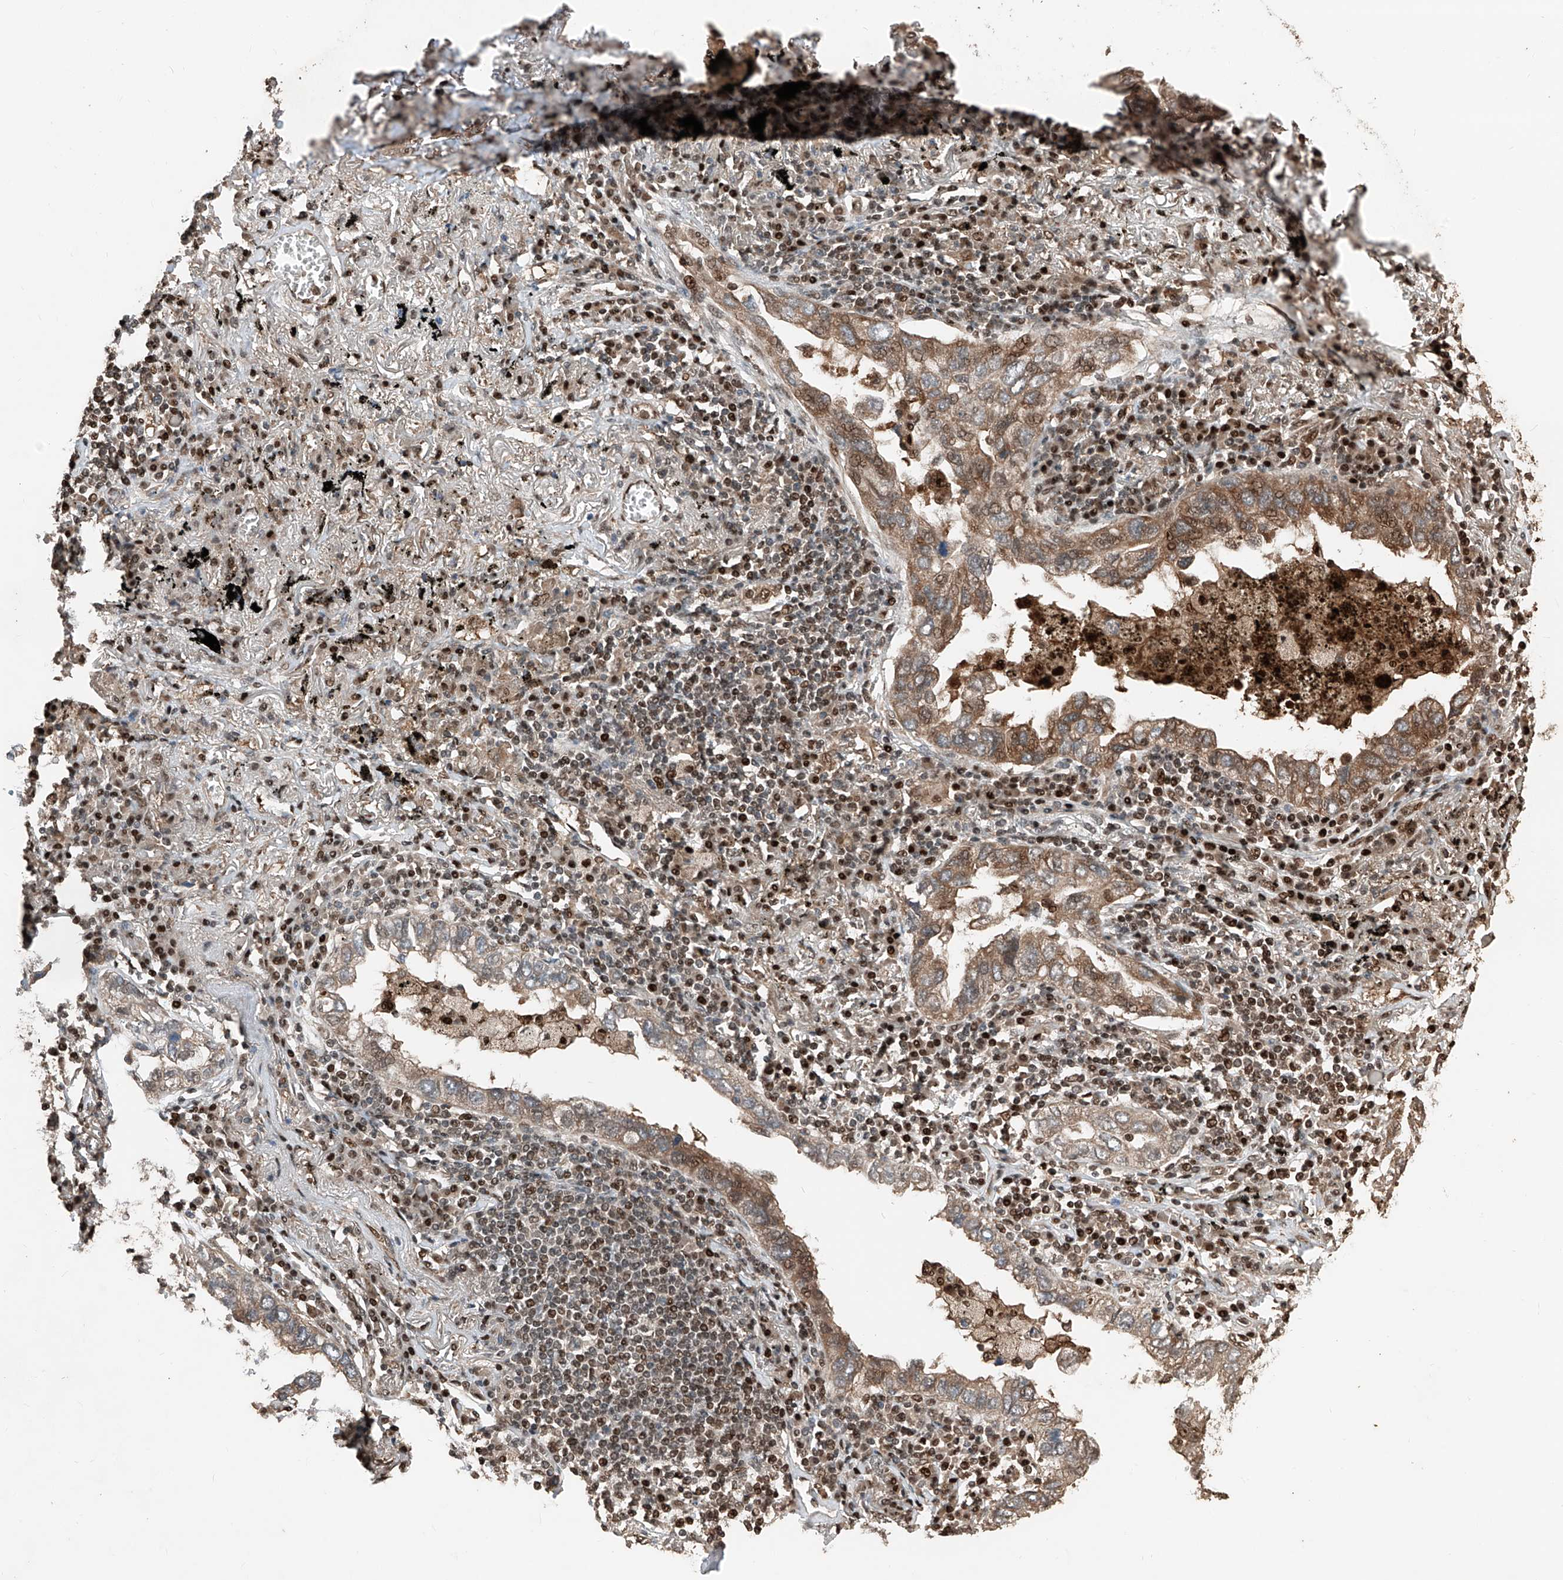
{"staining": {"intensity": "moderate", "quantity": ">75%", "location": "cytoplasmic/membranous,nuclear"}, "tissue": "lung cancer", "cell_type": "Tumor cells", "image_type": "cancer", "snomed": [{"axis": "morphology", "description": "Adenocarcinoma, NOS"}, {"axis": "topography", "description": "Lung"}], "caption": "There is medium levels of moderate cytoplasmic/membranous and nuclear staining in tumor cells of adenocarcinoma (lung), as demonstrated by immunohistochemical staining (brown color).", "gene": "RMND1", "patient": {"sex": "male", "age": 65}}